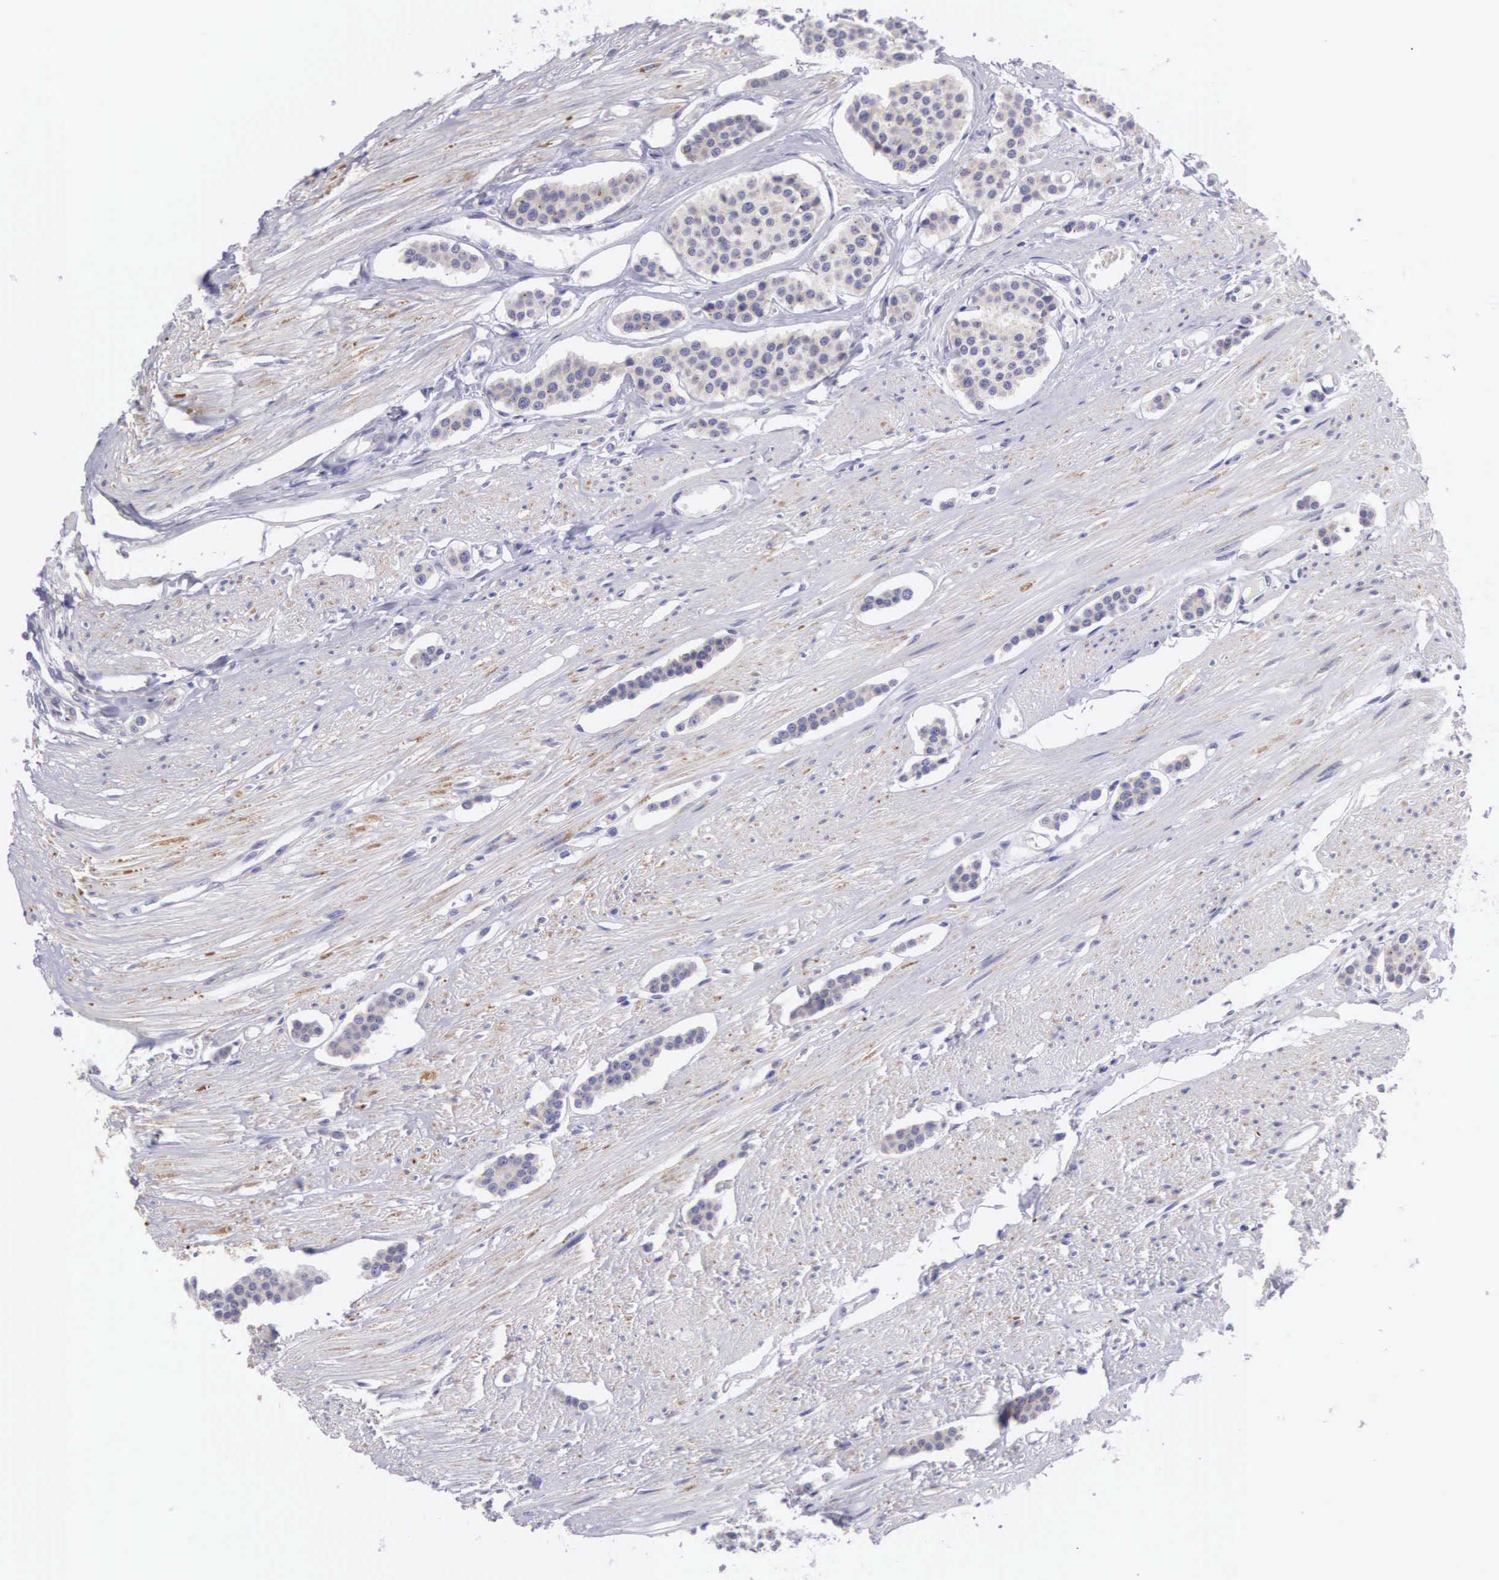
{"staining": {"intensity": "weak", "quantity": "25%-75%", "location": "cytoplasmic/membranous"}, "tissue": "carcinoid", "cell_type": "Tumor cells", "image_type": "cancer", "snomed": [{"axis": "morphology", "description": "Carcinoid, malignant, NOS"}, {"axis": "topography", "description": "Small intestine"}], "caption": "This is an image of immunohistochemistry staining of carcinoid, which shows weak expression in the cytoplasmic/membranous of tumor cells.", "gene": "SOX11", "patient": {"sex": "male", "age": 60}}